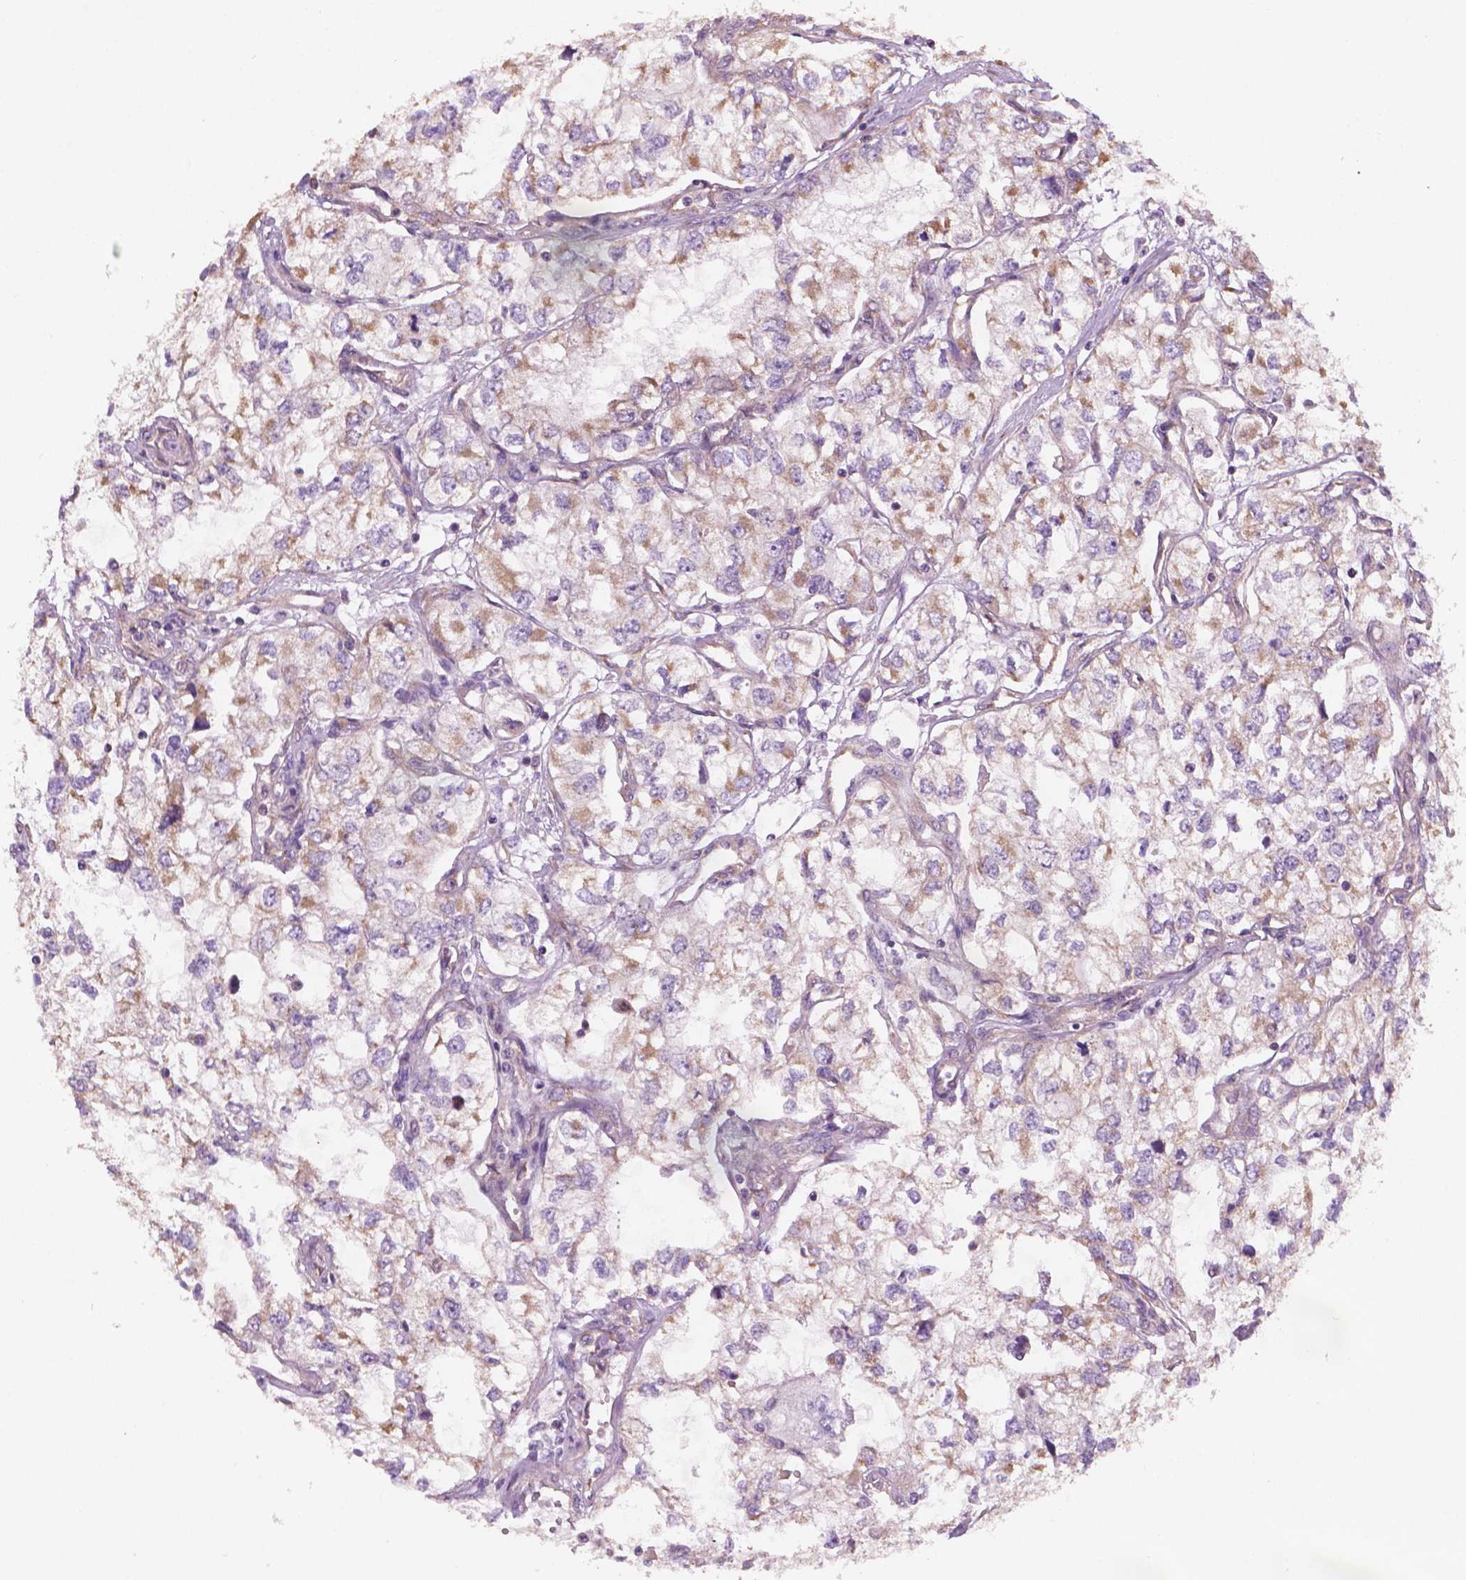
{"staining": {"intensity": "moderate", "quantity": "<25%", "location": "cytoplasmic/membranous"}, "tissue": "renal cancer", "cell_type": "Tumor cells", "image_type": "cancer", "snomed": [{"axis": "morphology", "description": "Adenocarcinoma, NOS"}, {"axis": "topography", "description": "Kidney"}], "caption": "Tumor cells display moderate cytoplasmic/membranous staining in approximately <25% of cells in renal adenocarcinoma.", "gene": "TTC29", "patient": {"sex": "female", "age": 59}}